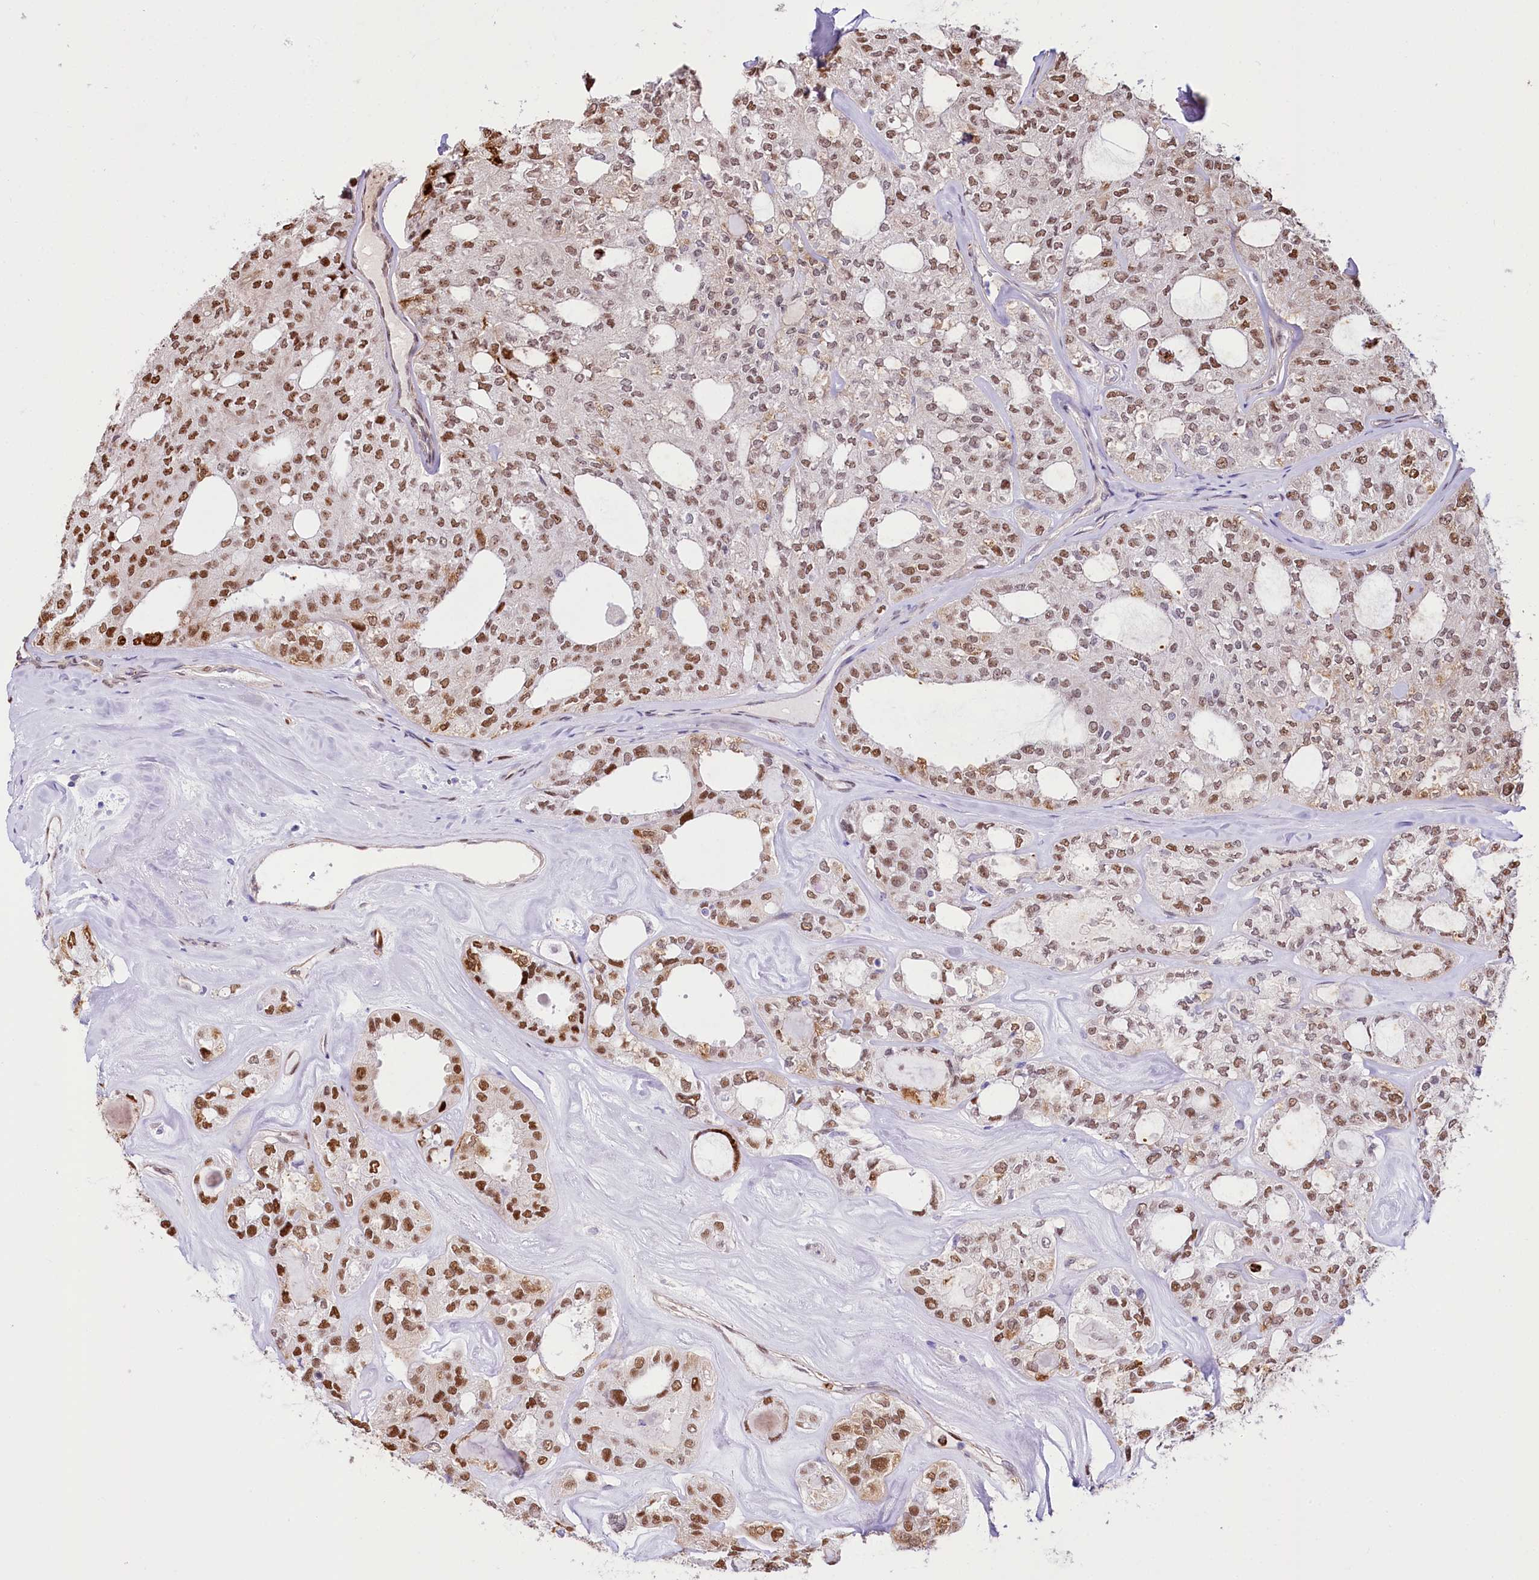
{"staining": {"intensity": "moderate", "quantity": ">75%", "location": "nuclear"}, "tissue": "thyroid cancer", "cell_type": "Tumor cells", "image_type": "cancer", "snomed": [{"axis": "morphology", "description": "Follicular adenoma carcinoma, NOS"}, {"axis": "topography", "description": "Thyroid gland"}], "caption": "Human thyroid cancer stained with a brown dye exhibits moderate nuclear positive staining in approximately >75% of tumor cells.", "gene": "PTMS", "patient": {"sex": "male", "age": 75}}